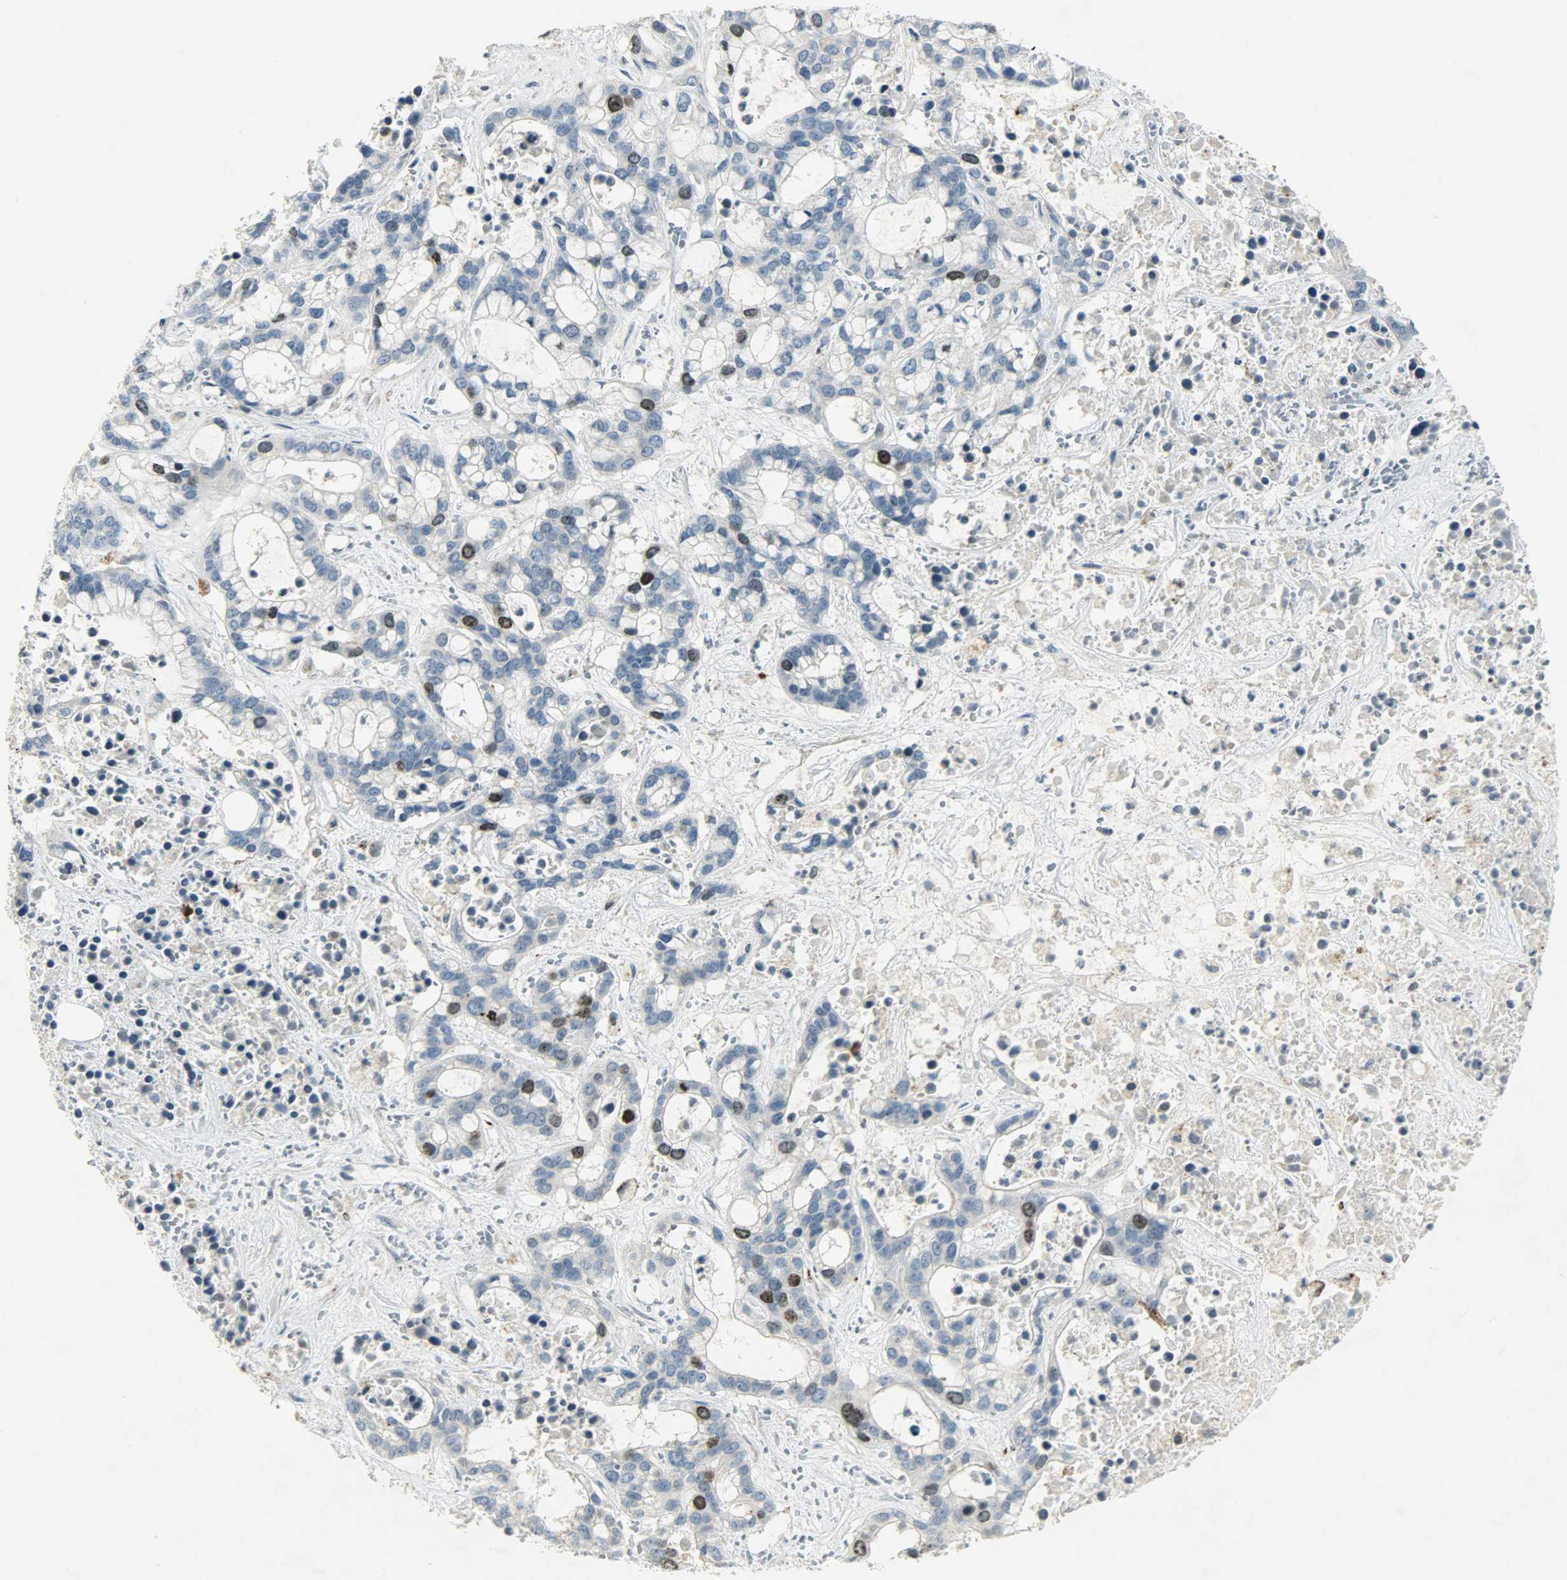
{"staining": {"intensity": "strong", "quantity": "25%-75%", "location": "nuclear"}, "tissue": "liver cancer", "cell_type": "Tumor cells", "image_type": "cancer", "snomed": [{"axis": "morphology", "description": "Cholangiocarcinoma"}, {"axis": "topography", "description": "Liver"}], "caption": "This is a micrograph of IHC staining of cholangiocarcinoma (liver), which shows strong positivity in the nuclear of tumor cells.", "gene": "AURKB", "patient": {"sex": "female", "age": 65}}